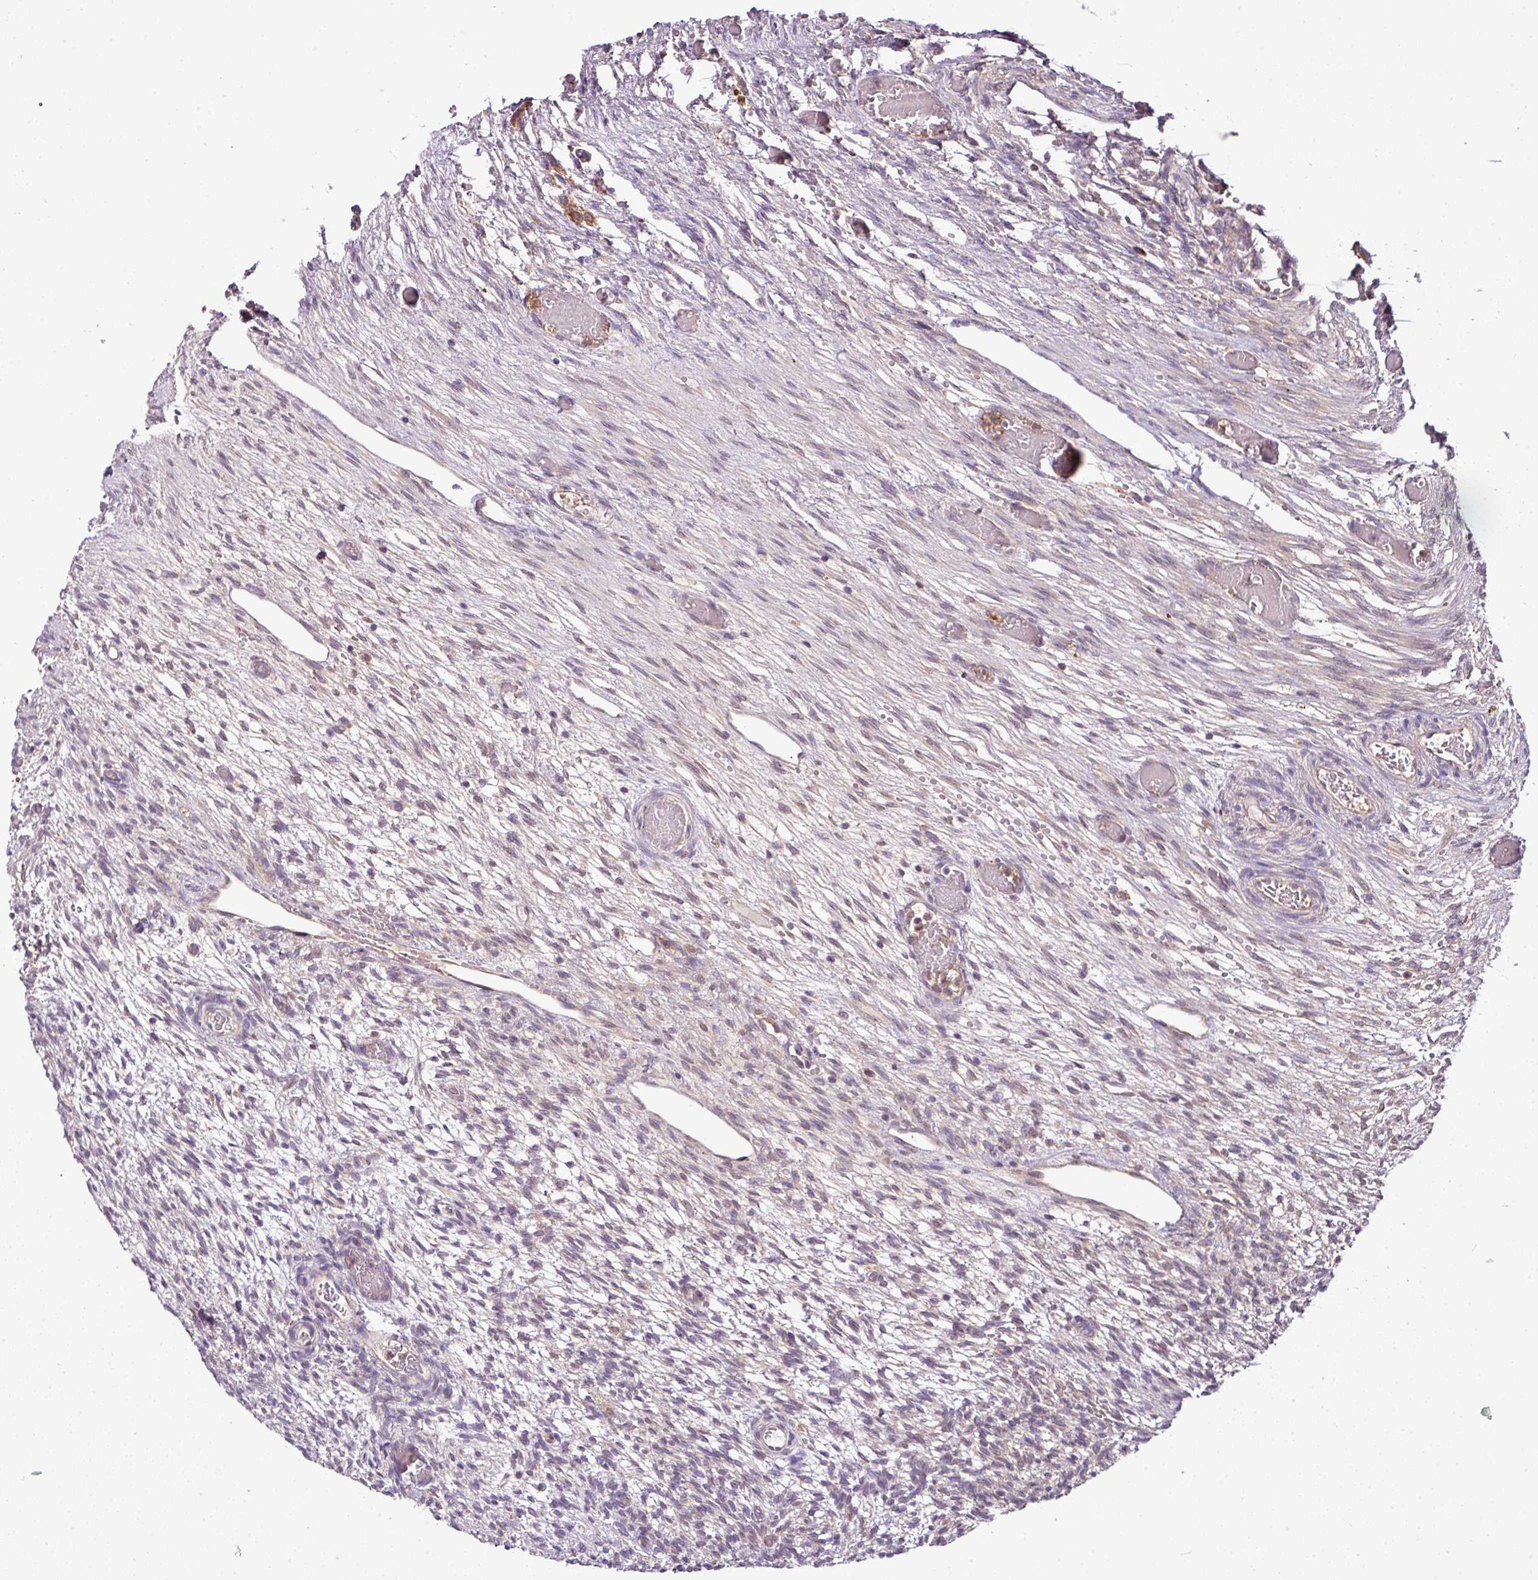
{"staining": {"intensity": "moderate", "quantity": ">75%", "location": "cytoplasmic/membranous"}, "tissue": "ovary", "cell_type": "Follicle cells", "image_type": "normal", "snomed": [{"axis": "morphology", "description": "Normal tissue, NOS"}, {"axis": "topography", "description": "Ovary"}], "caption": "Immunohistochemistry (DAB) staining of normal human ovary shows moderate cytoplasmic/membranous protein positivity in approximately >75% of follicle cells. (Brightfield microscopy of DAB IHC at high magnification).", "gene": "TMEM107", "patient": {"sex": "female", "age": 67}}